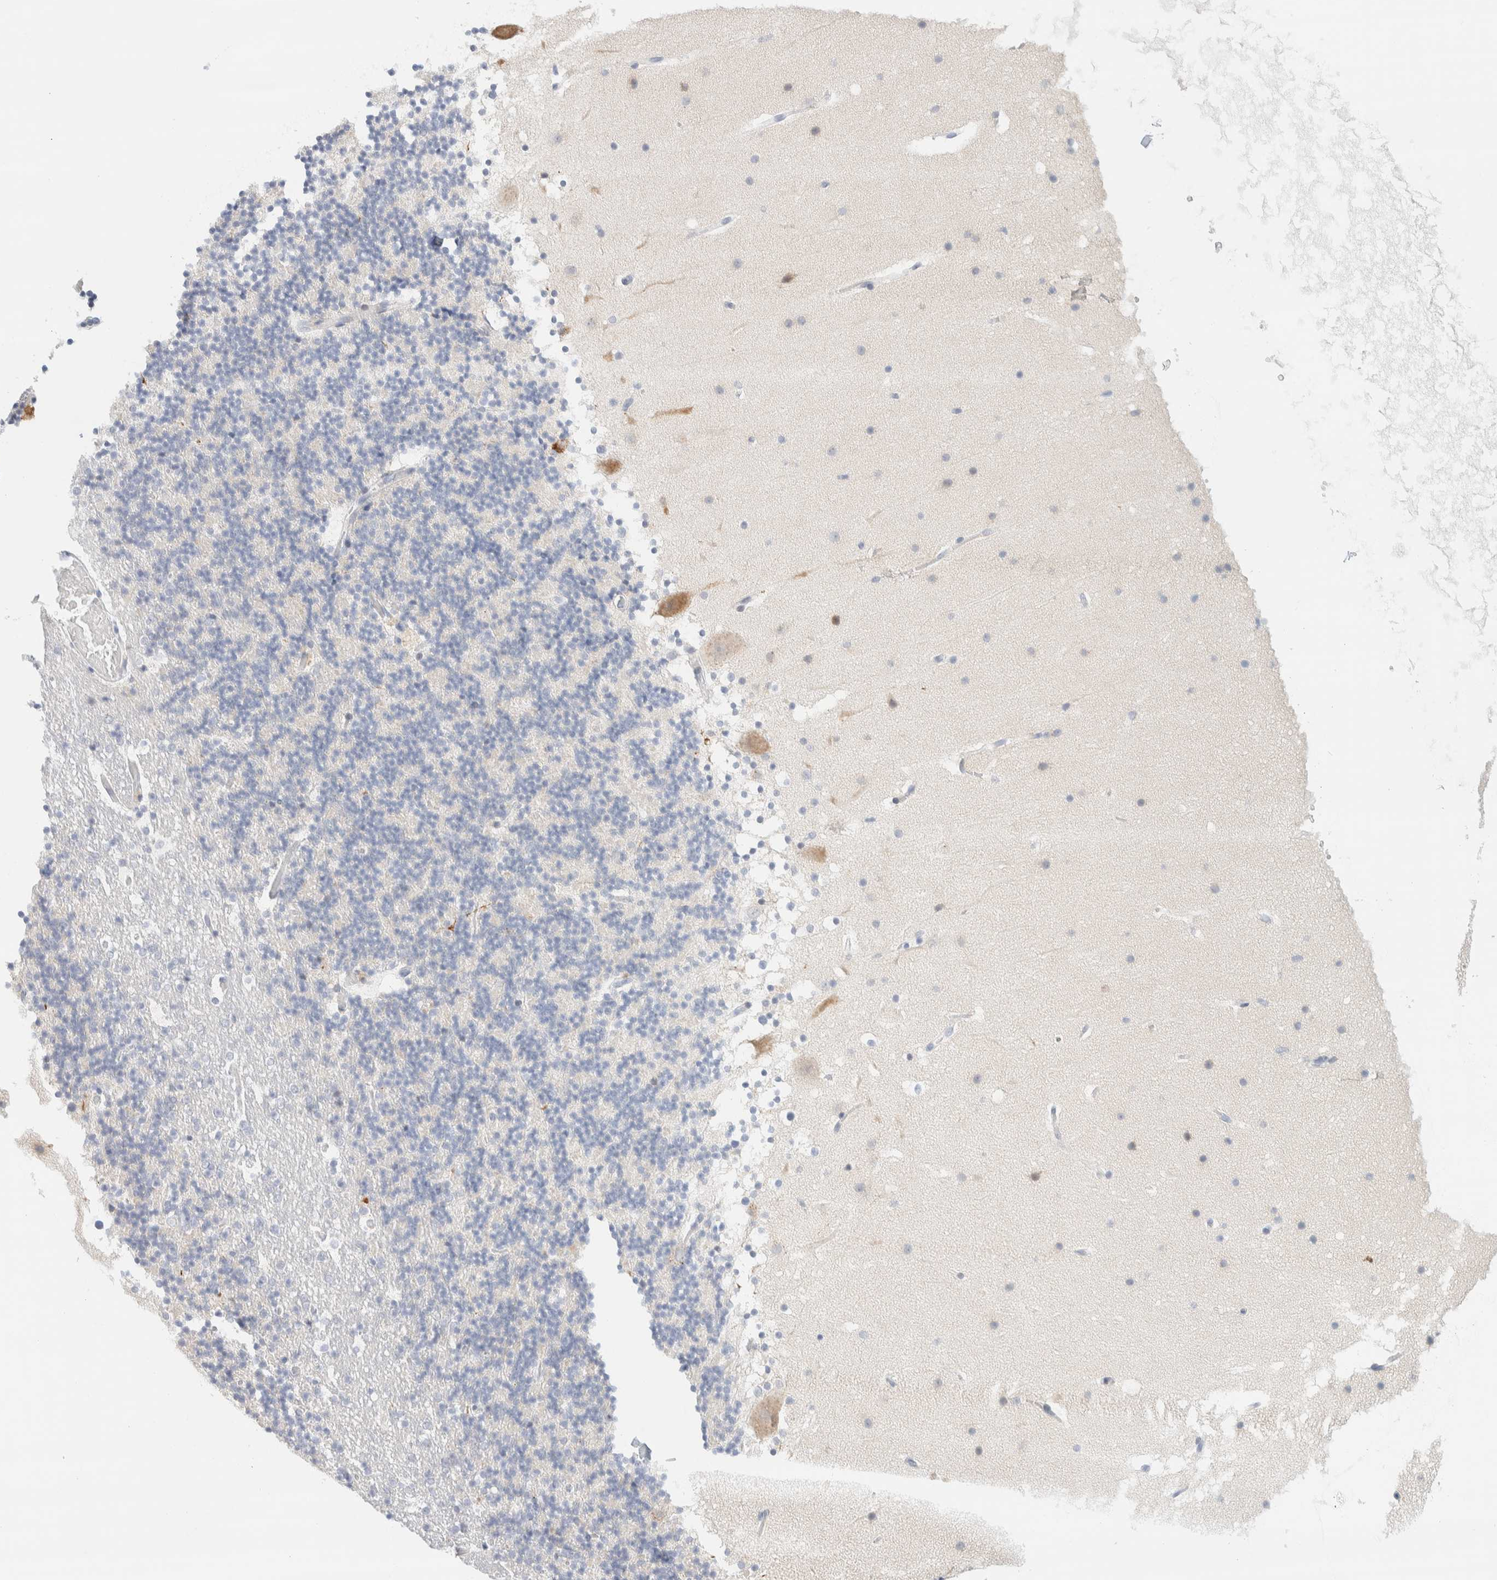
{"staining": {"intensity": "negative", "quantity": "none", "location": "none"}, "tissue": "cerebellum", "cell_type": "Cells in granular layer", "image_type": "normal", "snomed": [{"axis": "morphology", "description": "Normal tissue, NOS"}, {"axis": "topography", "description": "Cerebellum"}], "caption": "This is an immunohistochemistry (IHC) photomicrograph of unremarkable human cerebellum. There is no positivity in cells in granular layer.", "gene": "SPNS3", "patient": {"sex": "male", "age": 57}}